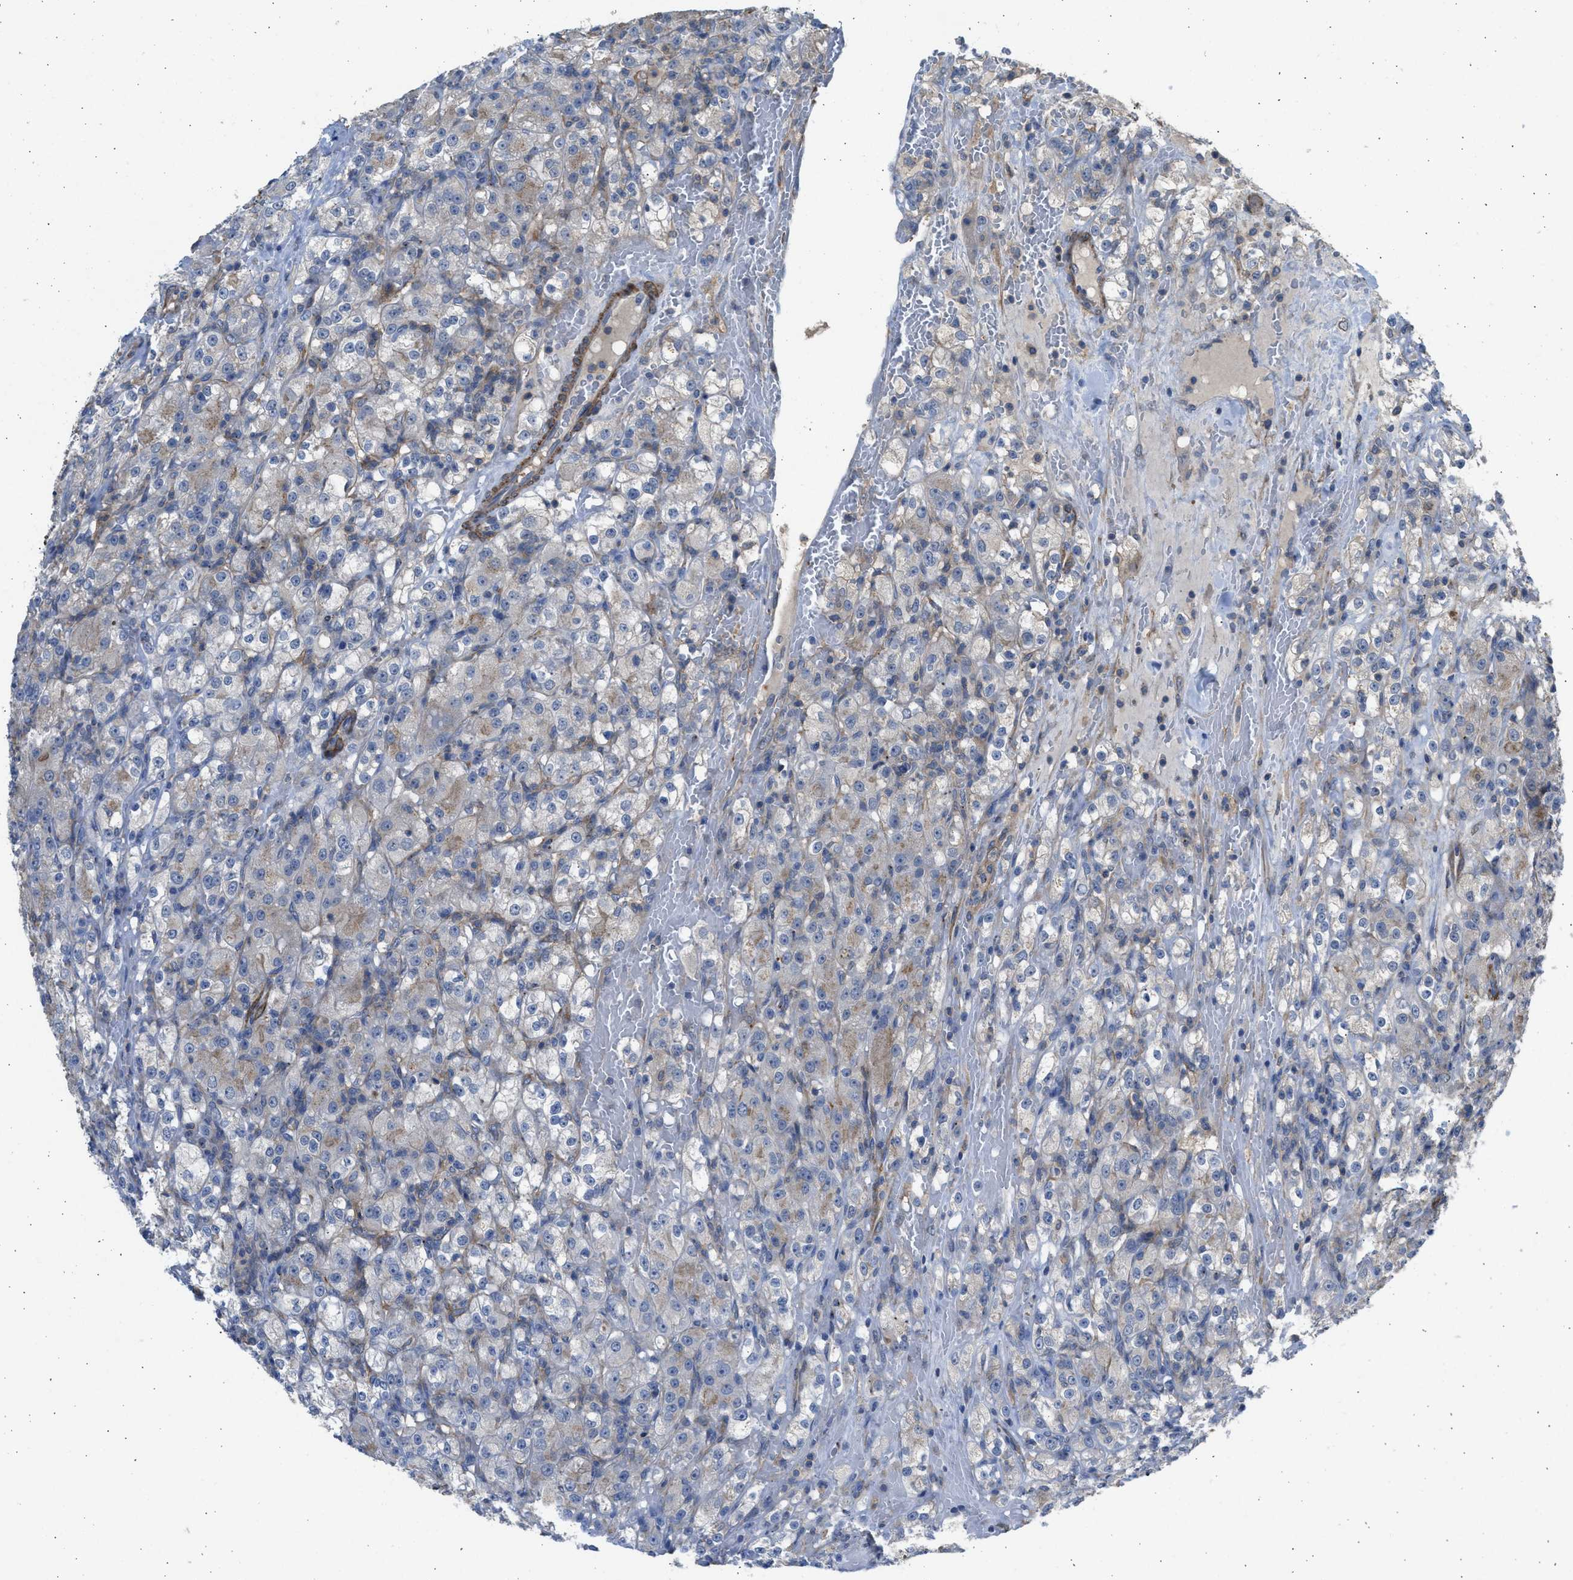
{"staining": {"intensity": "negative", "quantity": "none", "location": "none"}, "tissue": "renal cancer", "cell_type": "Tumor cells", "image_type": "cancer", "snomed": [{"axis": "morphology", "description": "Normal tissue, NOS"}, {"axis": "morphology", "description": "Adenocarcinoma, NOS"}, {"axis": "topography", "description": "Kidney"}], "caption": "DAB immunohistochemical staining of renal cancer (adenocarcinoma) displays no significant expression in tumor cells.", "gene": "PCNX3", "patient": {"sex": "male", "age": 61}}